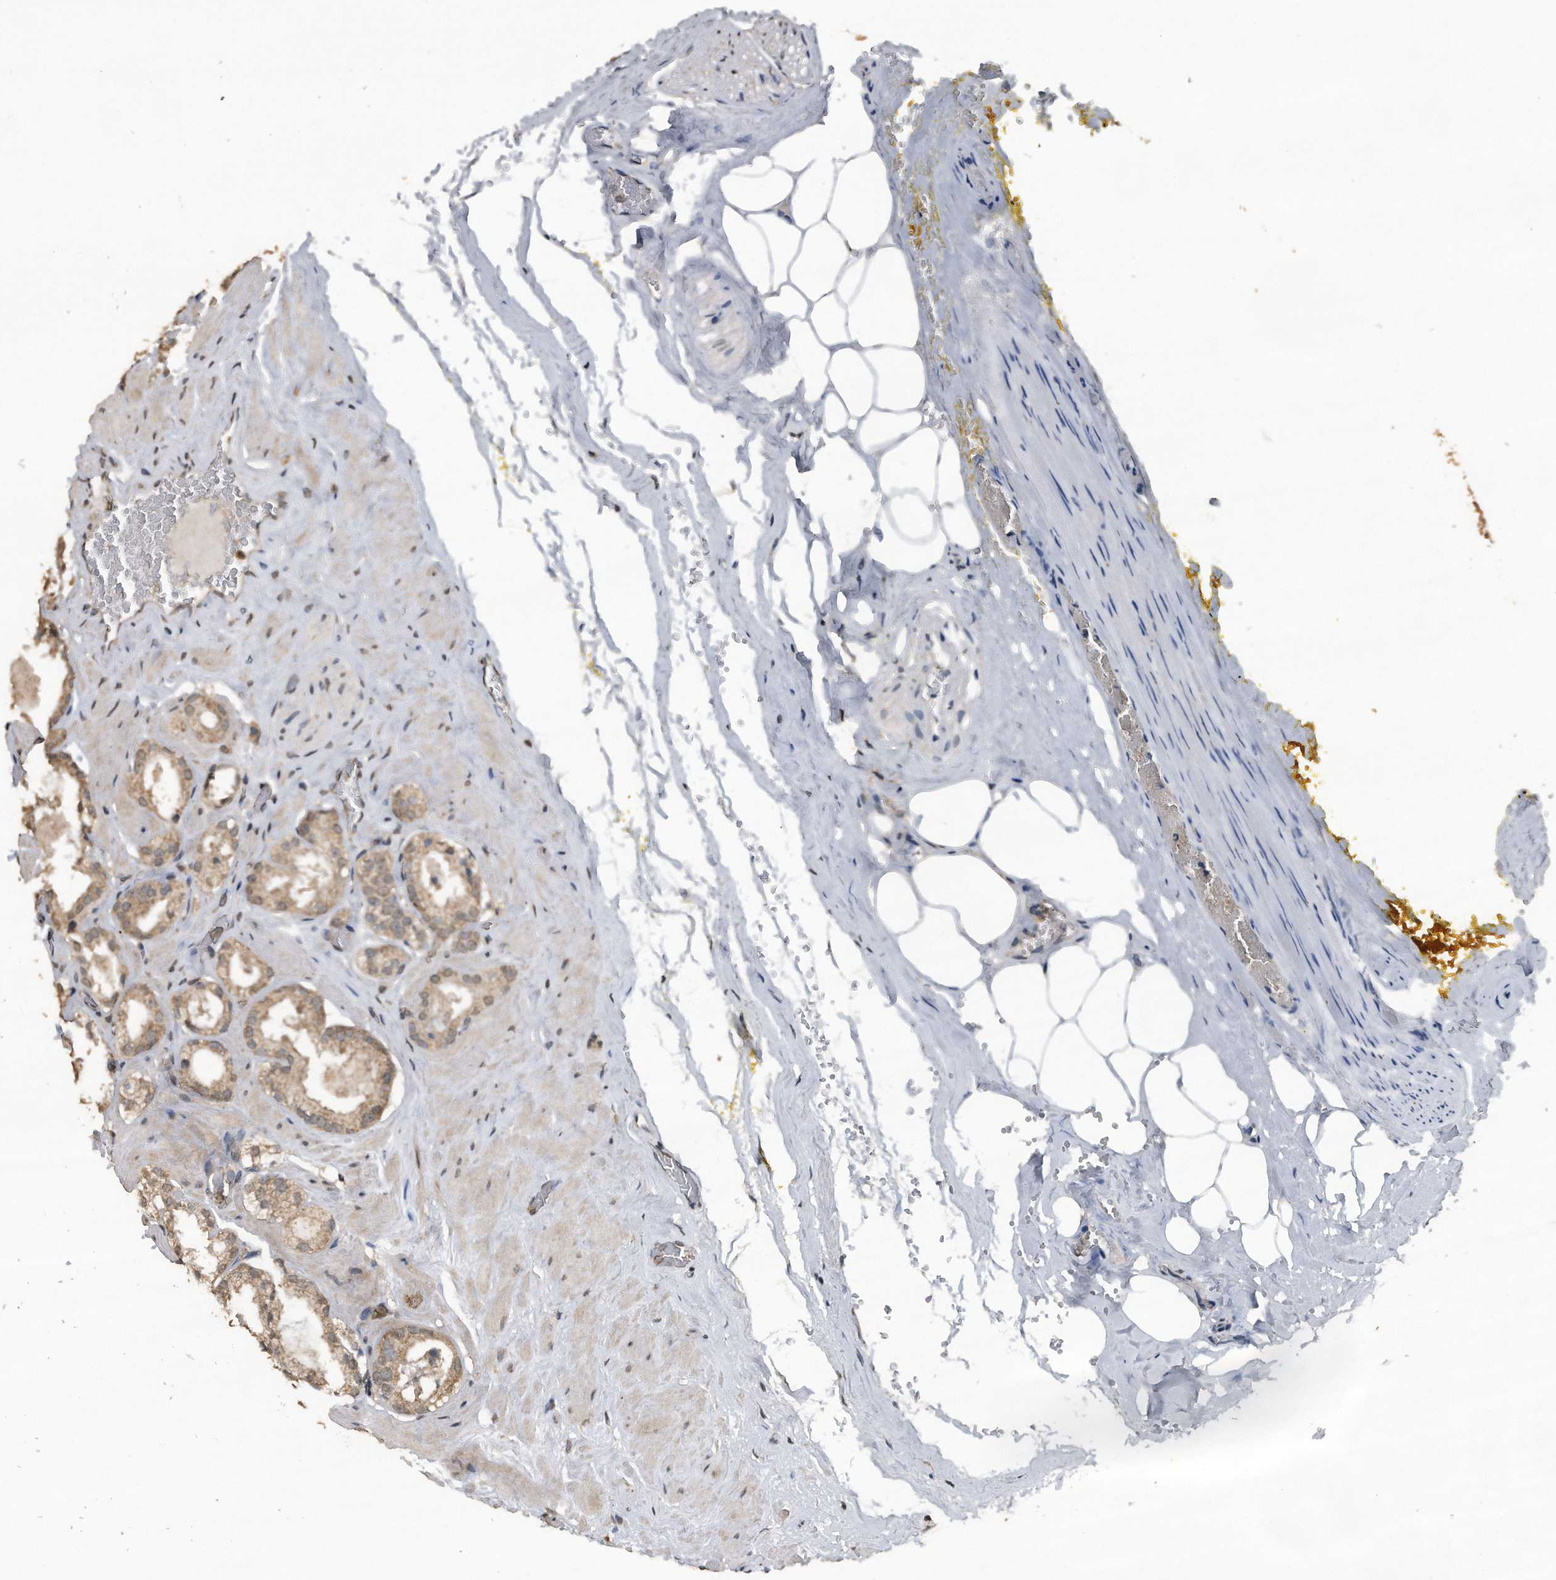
{"staining": {"intensity": "weak", "quantity": ">75%", "location": "cytoplasmic/membranous"}, "tissue": "prostate cancer", "cell_type": "Tumor cells", "image_type": "cancer", "snomed": [{"axis": "morphology", "description": "Adenocarcinoma, High grade"}, {"axis": "topography", "description": "Prostate"}], "caption": "An image of prostate cancer stained for a protein reveals weak cytoplasmic/membranous brown staining in tumor cells.", "gene": "CRYZL1", "patient": {"sex": "male", "age": 64}}